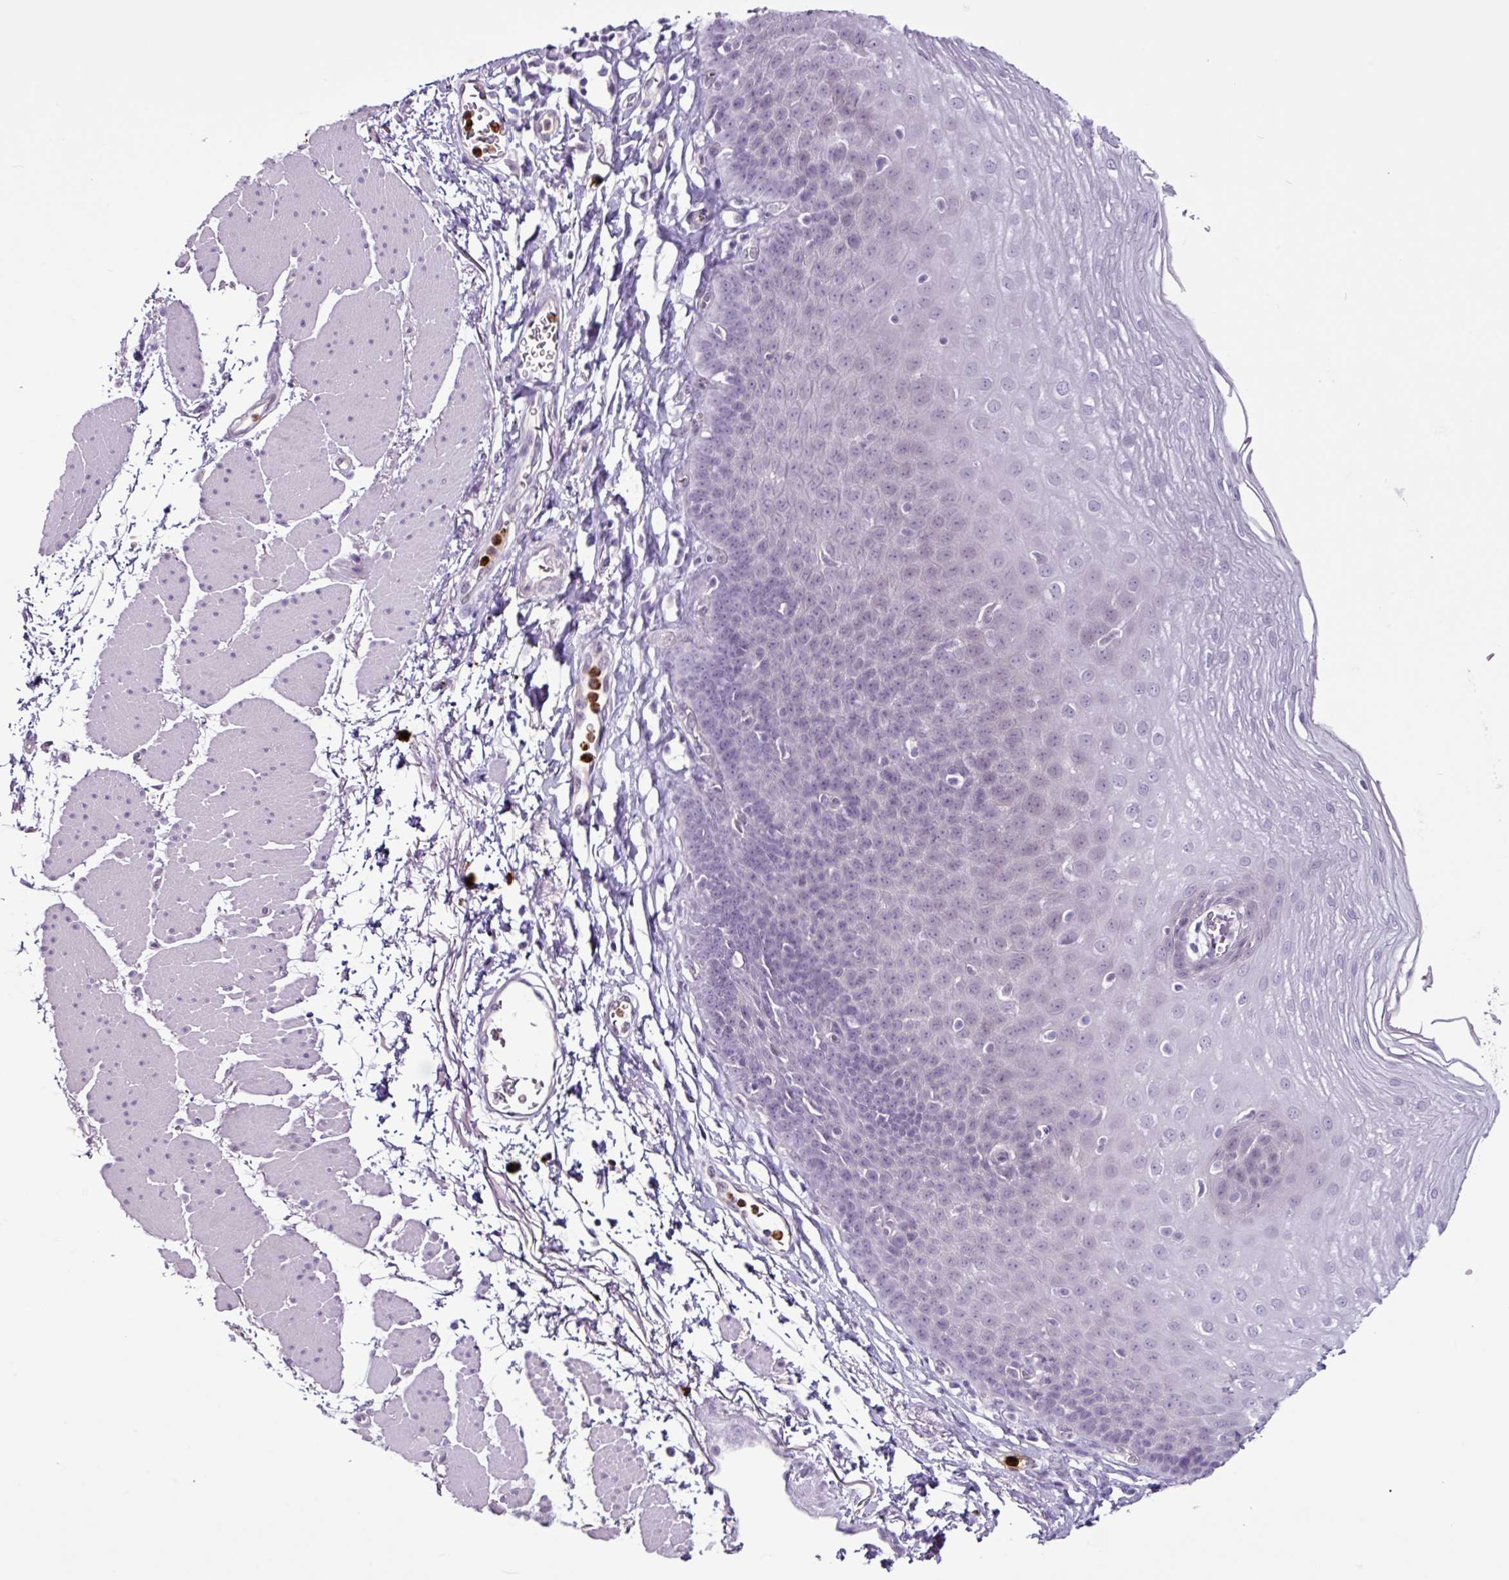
{"staining": {"intensity": "negative", "quantity": "none", "location": "none"}, "tissue": "esophagus", "cell_type": "Squamous epithelial cells", "image_type": "normal", "snomed": [{"axis": "morphology", "description": "Normal tissue, NOS"}, {"axis": "topography", "description": "Esophagus"}], "caption": "Immunohistochemical staining of benign esophagus reveals no significant staining in squamous epithelial cells. The staining is performed using DAB brown chromogen with nuclei counter-stained in using hematoxylin.", "gene": "TMEM178A", "patient": {"sex": "female", "age": 81}}